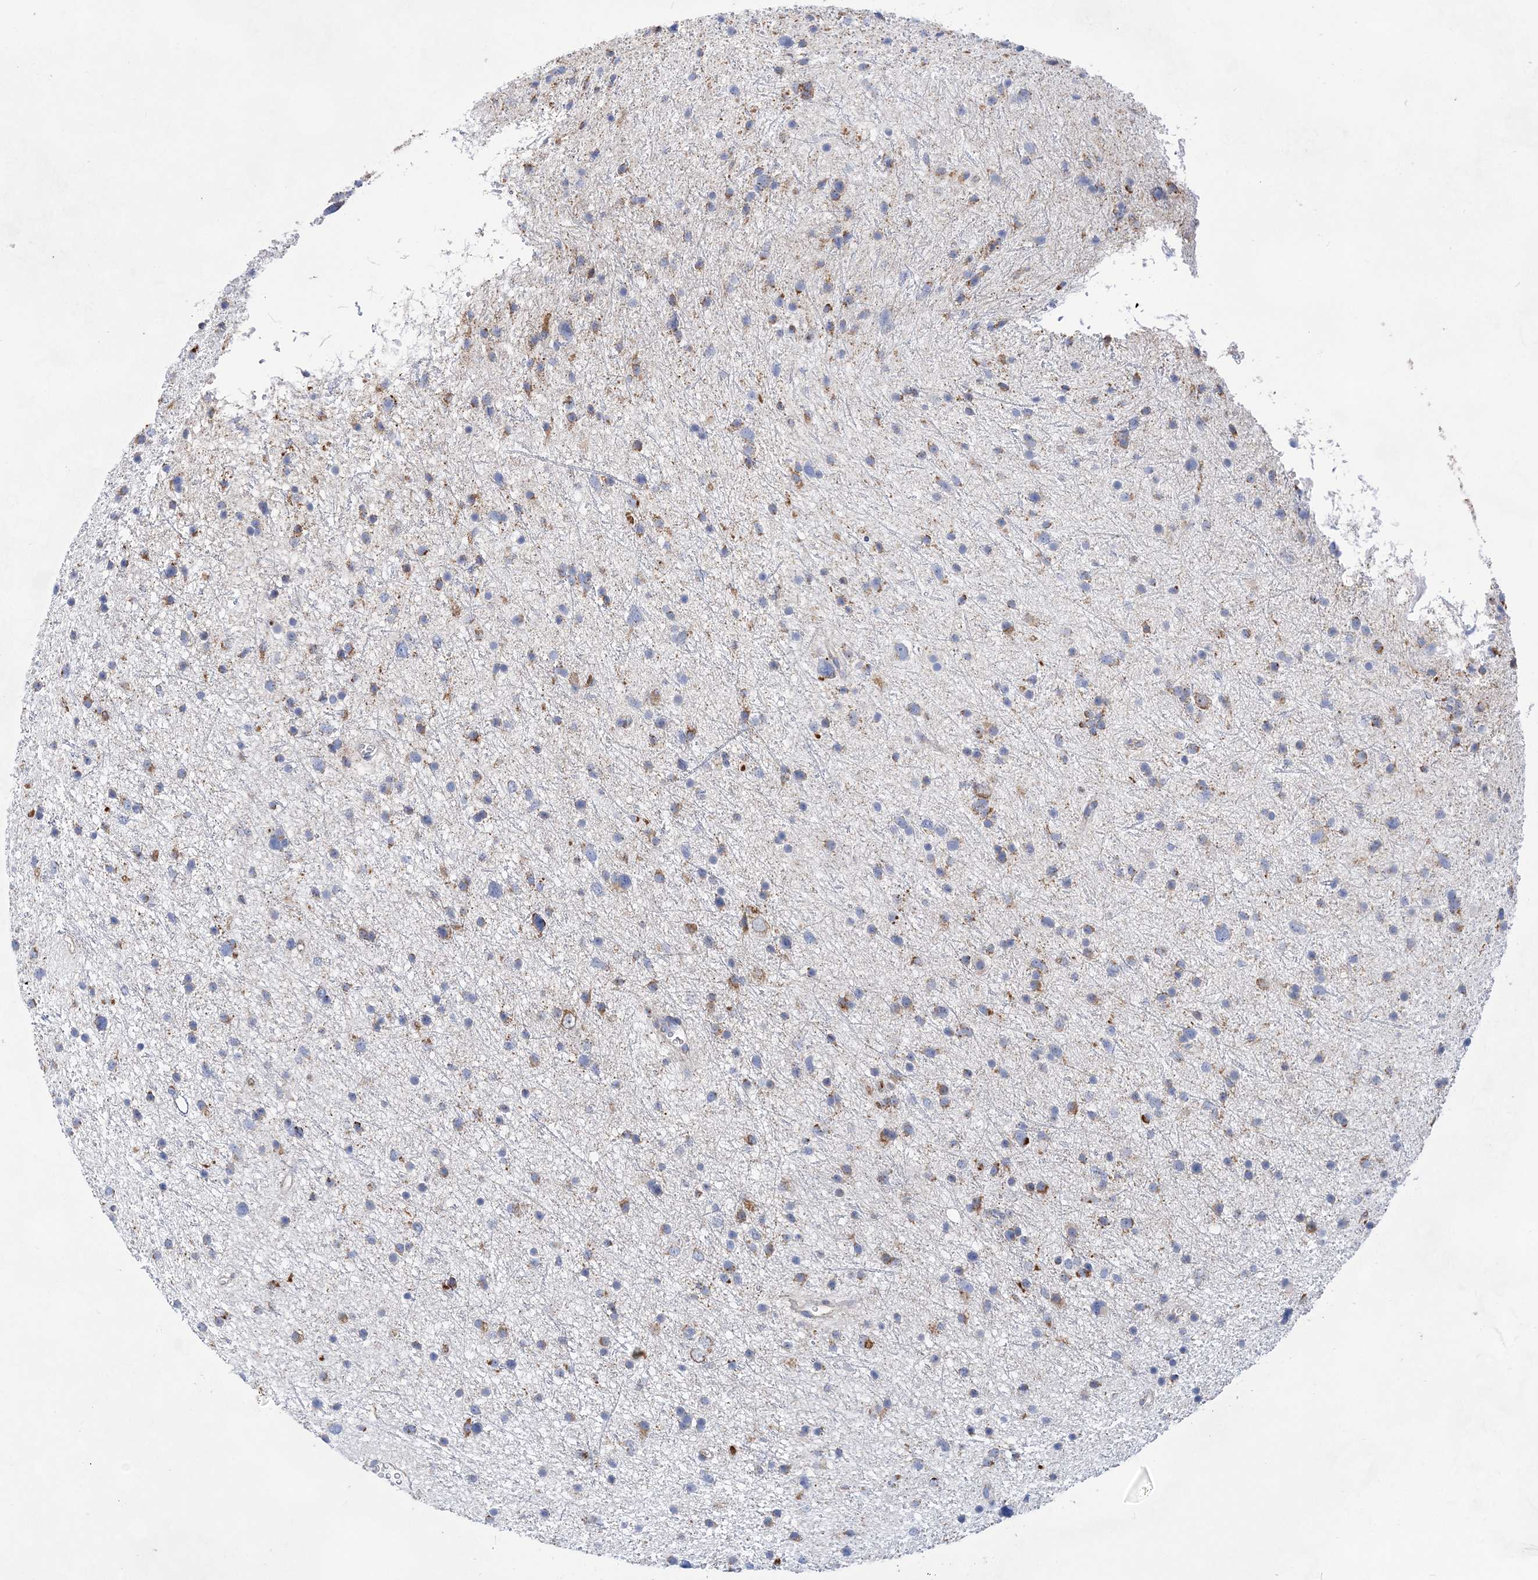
{"staining": {"intensity": "moderate", "quantity": "<25%", "location": "cytoplasmic/membranous"}, "tissue": "glioma", "cell_type": "Tumor cells", "image_type": "cancer", "snomed": [{"axis": "morphology", "description": "Glioma, malignant, Low grade"}, {"axis": "topography", "description": "Cerebral cortex"}], "caption": "This is a micrograph of immunohistochemistry staining of glioma, which shows moderate positivity in the cytoplasmic/membranous of tumor cells.", "gene": "ACOT9", "patient": {"sex": "female", "age": 39}}